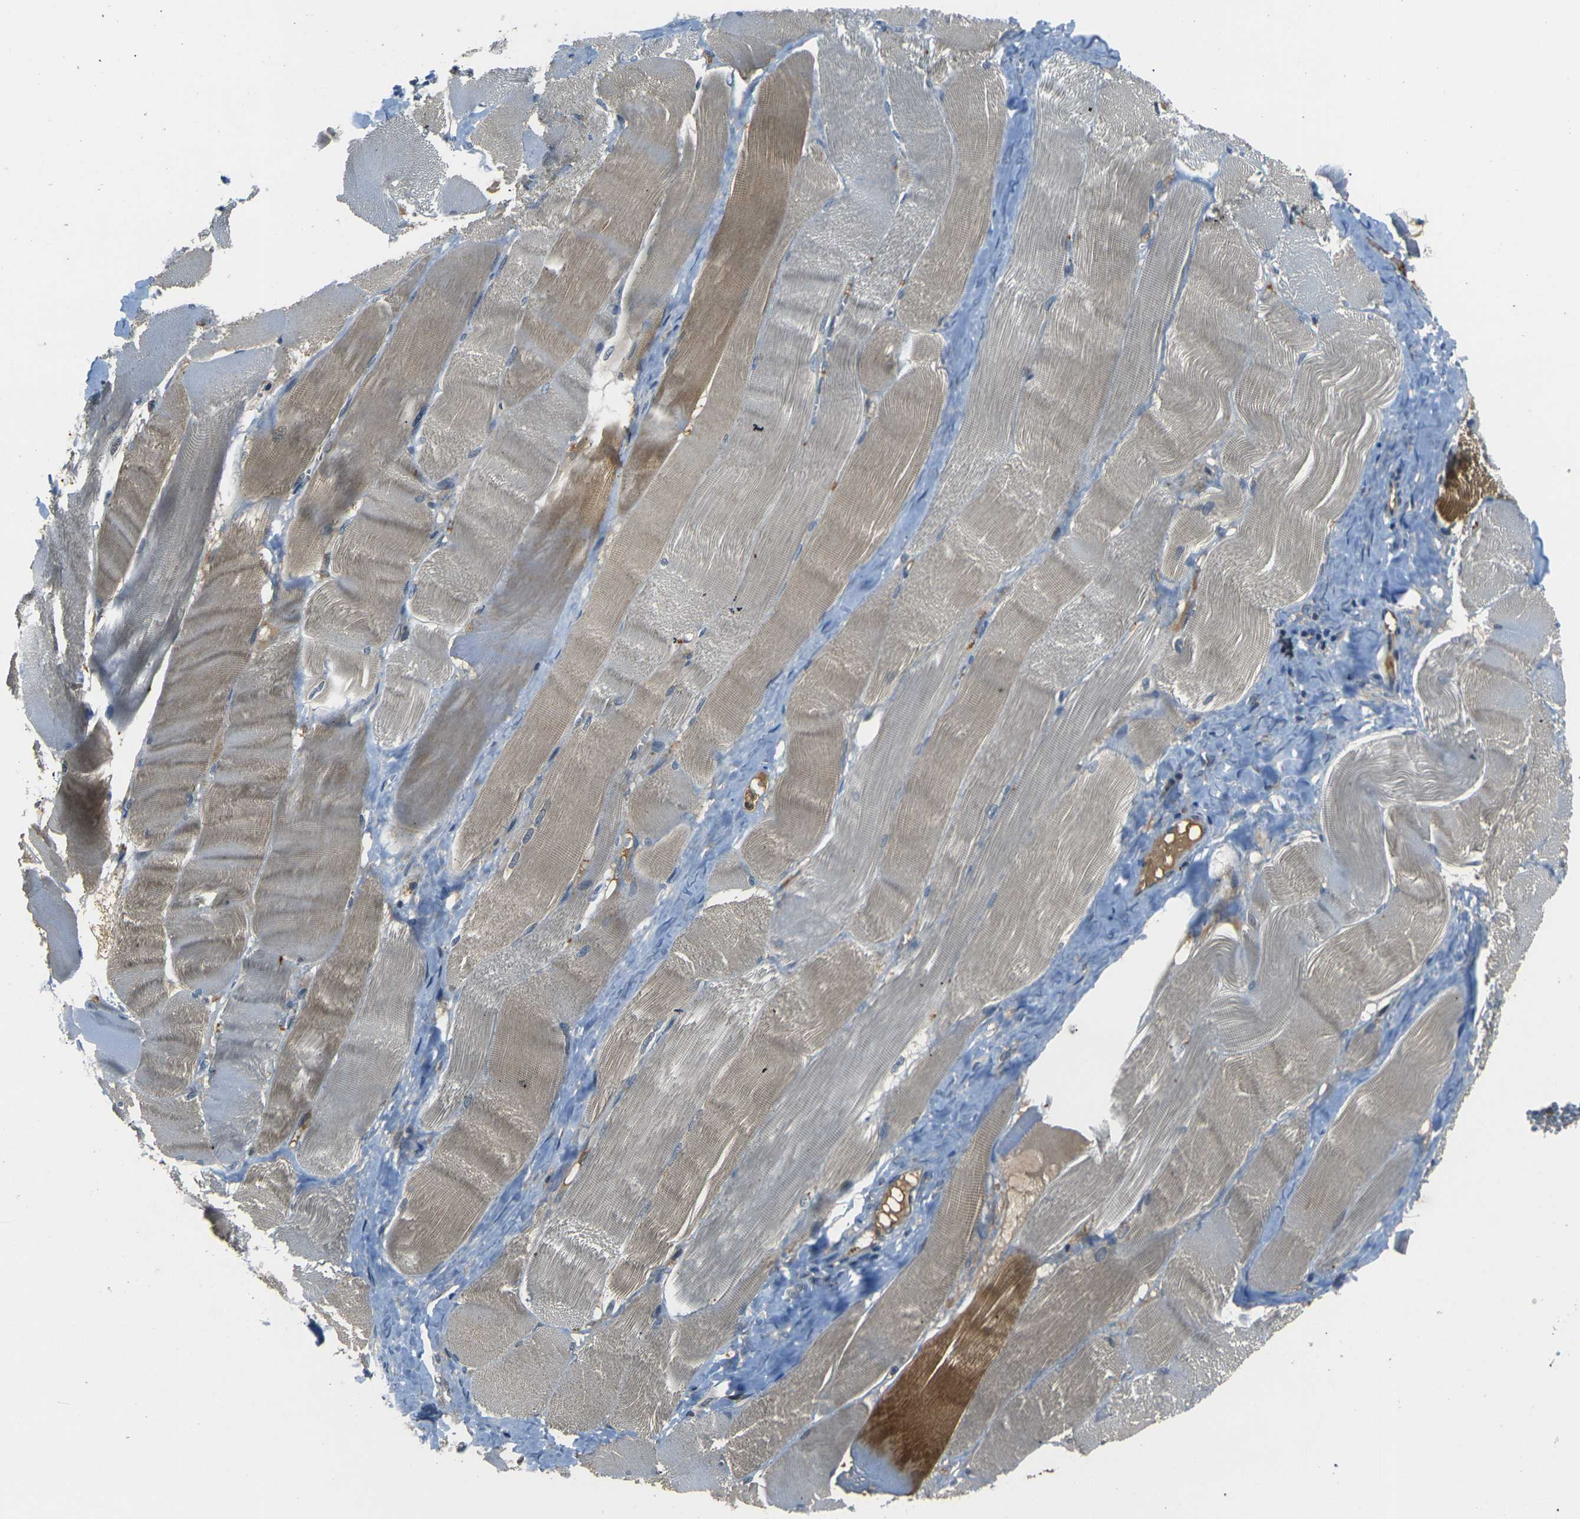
{"staining": {"intensity": "weak", "quantity": "25%-75%", "location": "cytoplasmic/membranous"}, "tissue": "skeletal muscle", "cell_type": "Myocytes", "image_type": "normal", "snomed": [{"axis": "morphology", "description": "Normal tissue, NOS"}, {"axis": "morphology", "description": "Squamous cell carcinoma, NOS"}, {"axis": "topography", "description": "Skeletal muscle"}], "caption": "Skeletal muscle was stained to show a protein in brown. There is low levels of weak cytoplasmic/membranous staining in approximately 25%-75% of myocytes. (Stains: DAB (3,3'-diaminobenzidine) in brown, nuclei in blue, Microscopy: brightfield microscopy at high magnification).", "gene": "PIGL", "patient": {"sex": "male", "age": 51}}